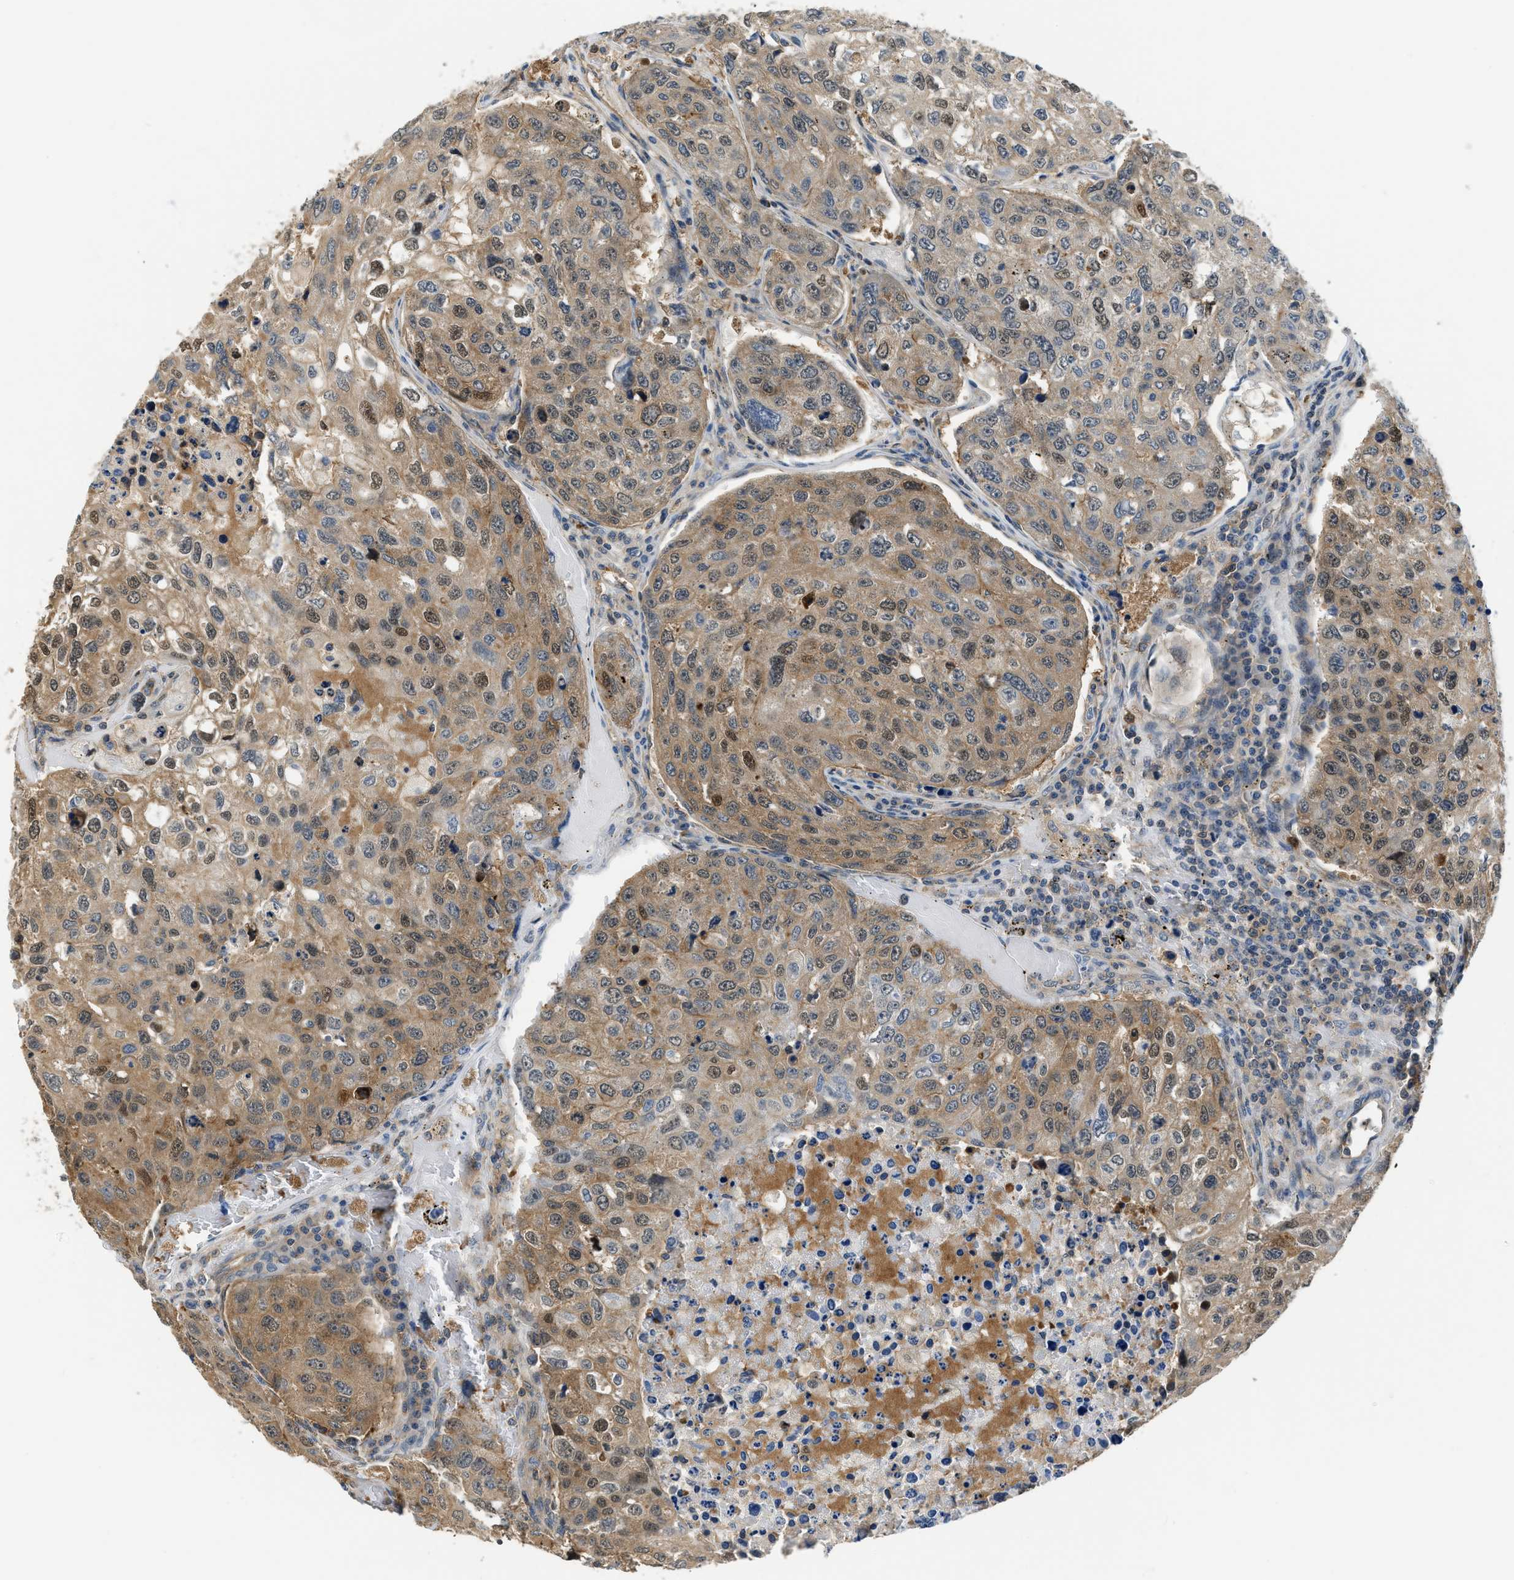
{"staining": {"intensity": "moderate", "quantity": ">75%", "location": "cytoplasmic/membranous,nuclear"}, "tissue": "urothelial cancer", "cell_type": "Tumor cells", "image_type": "cancer", "snomed": [{"axis": "morphology", "description": "Urothelial carcinoma, High grade"}, {"axis": "topography", "description": "Lymph node"}, {"axis": "topography", "description": "Urinary bladder"}], "caption": "IHC of urothelial carcinoma (high-grade) demonstrates medium levels of moderate cytoplasmic/membranous and nuclear expression in approximately >75% of tumor cells. Using DAB (3,3'-diaminobenzidine) (brown) and hematoxylin (blue) stains, captured at high magnification using brightfield microscopy.", "gene": "CBLB", "patient": {"sex": "male", "age": 51}}